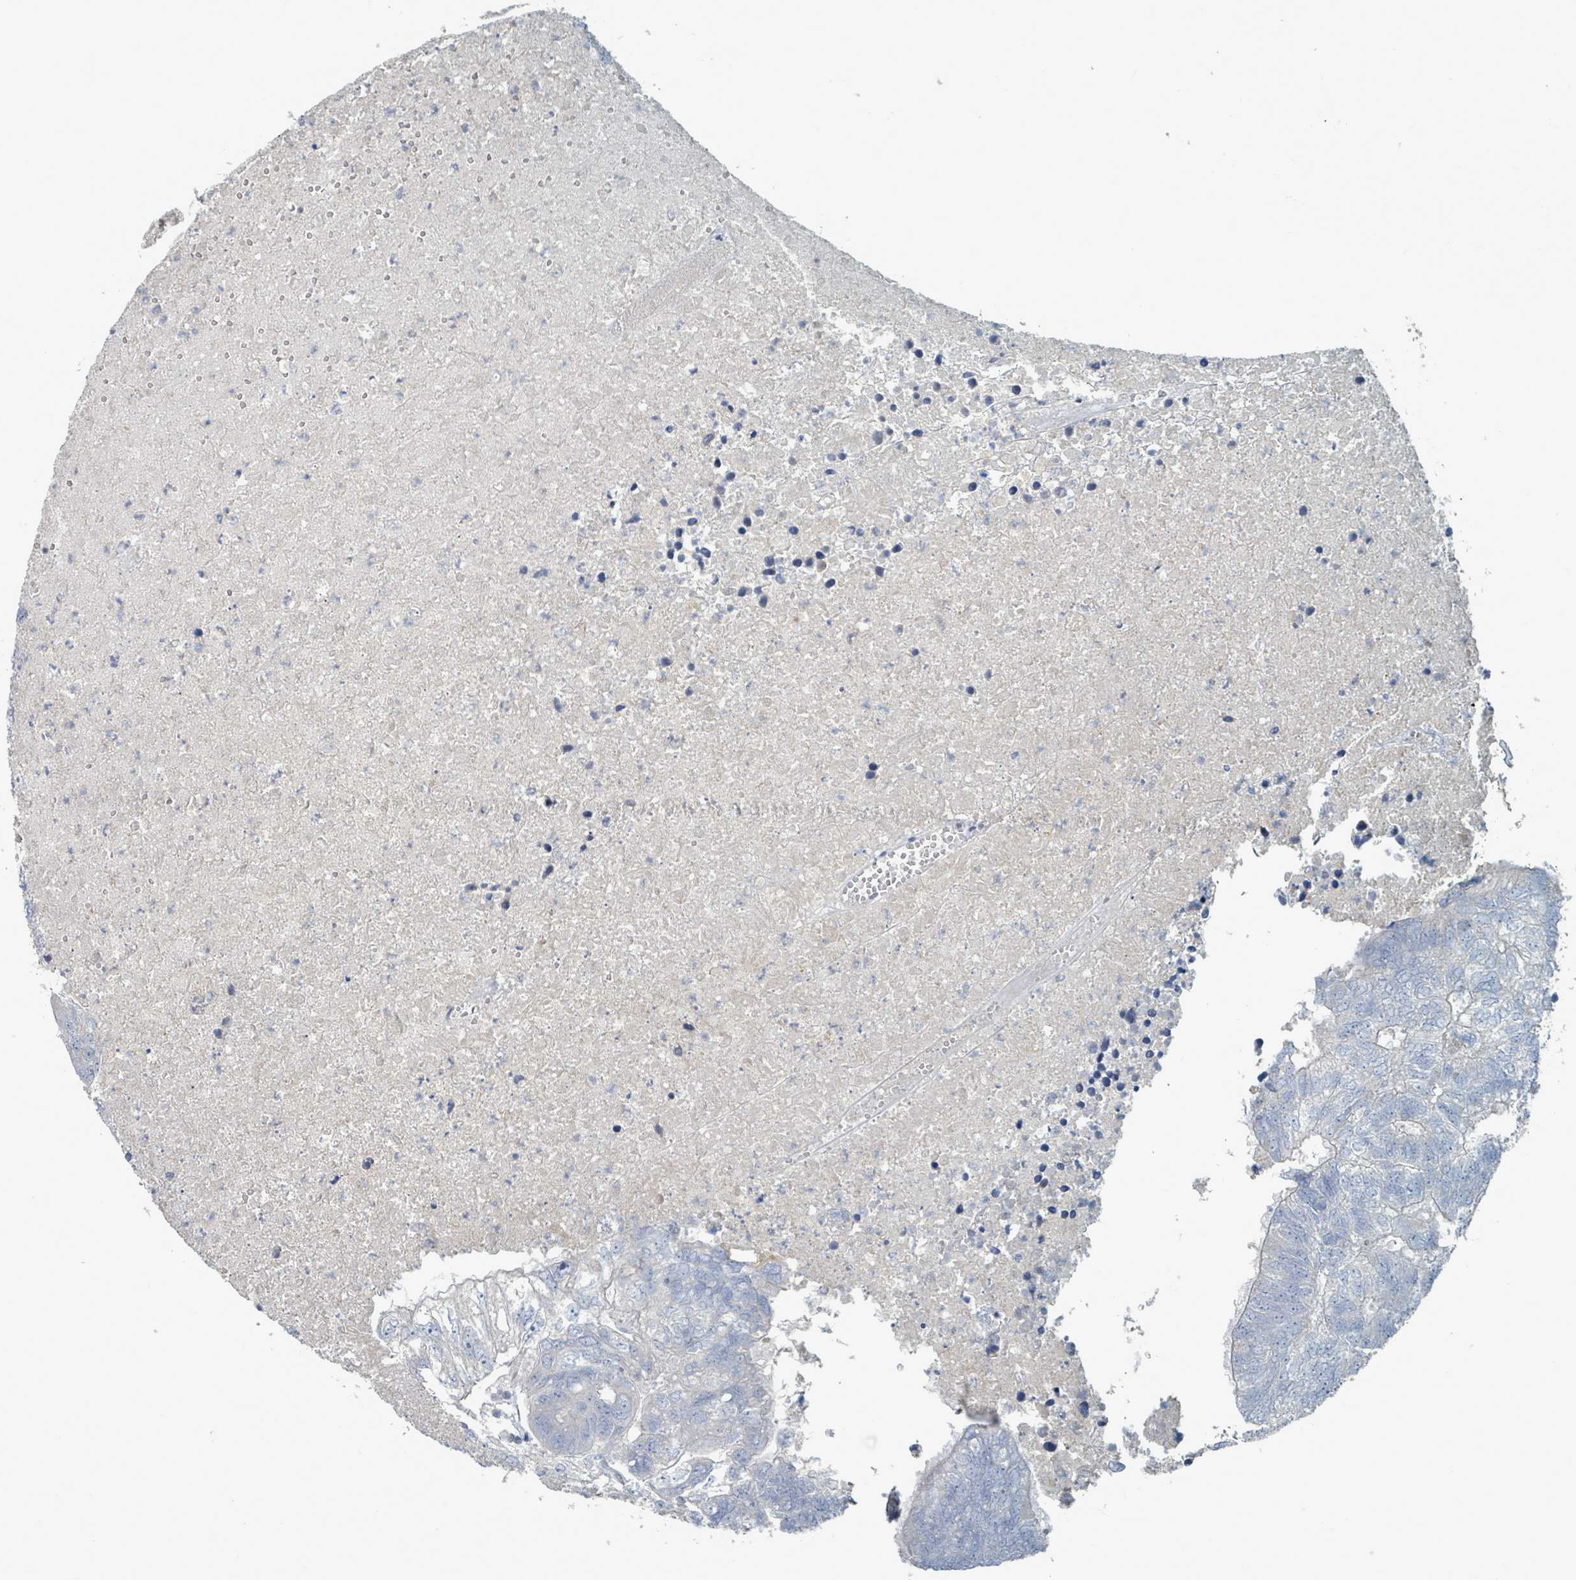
{"staining": {"intensity": "negative", "quantity": "none", "location": "none"}, "tissue": "colorectal cancer", "cell_type": "Tumor cells", "image_type": "cancer", "snomed": [{"axis": "morphology", "description": "Adenocarcinoma, NOS"}, {"axis": "topography", "description": "Colon"}], "caption": "Tumor cells are negative for protein expression in human colorectal cancer.", "gene": "ARGFX", "patient": {"sex": "female", "age": 48}}